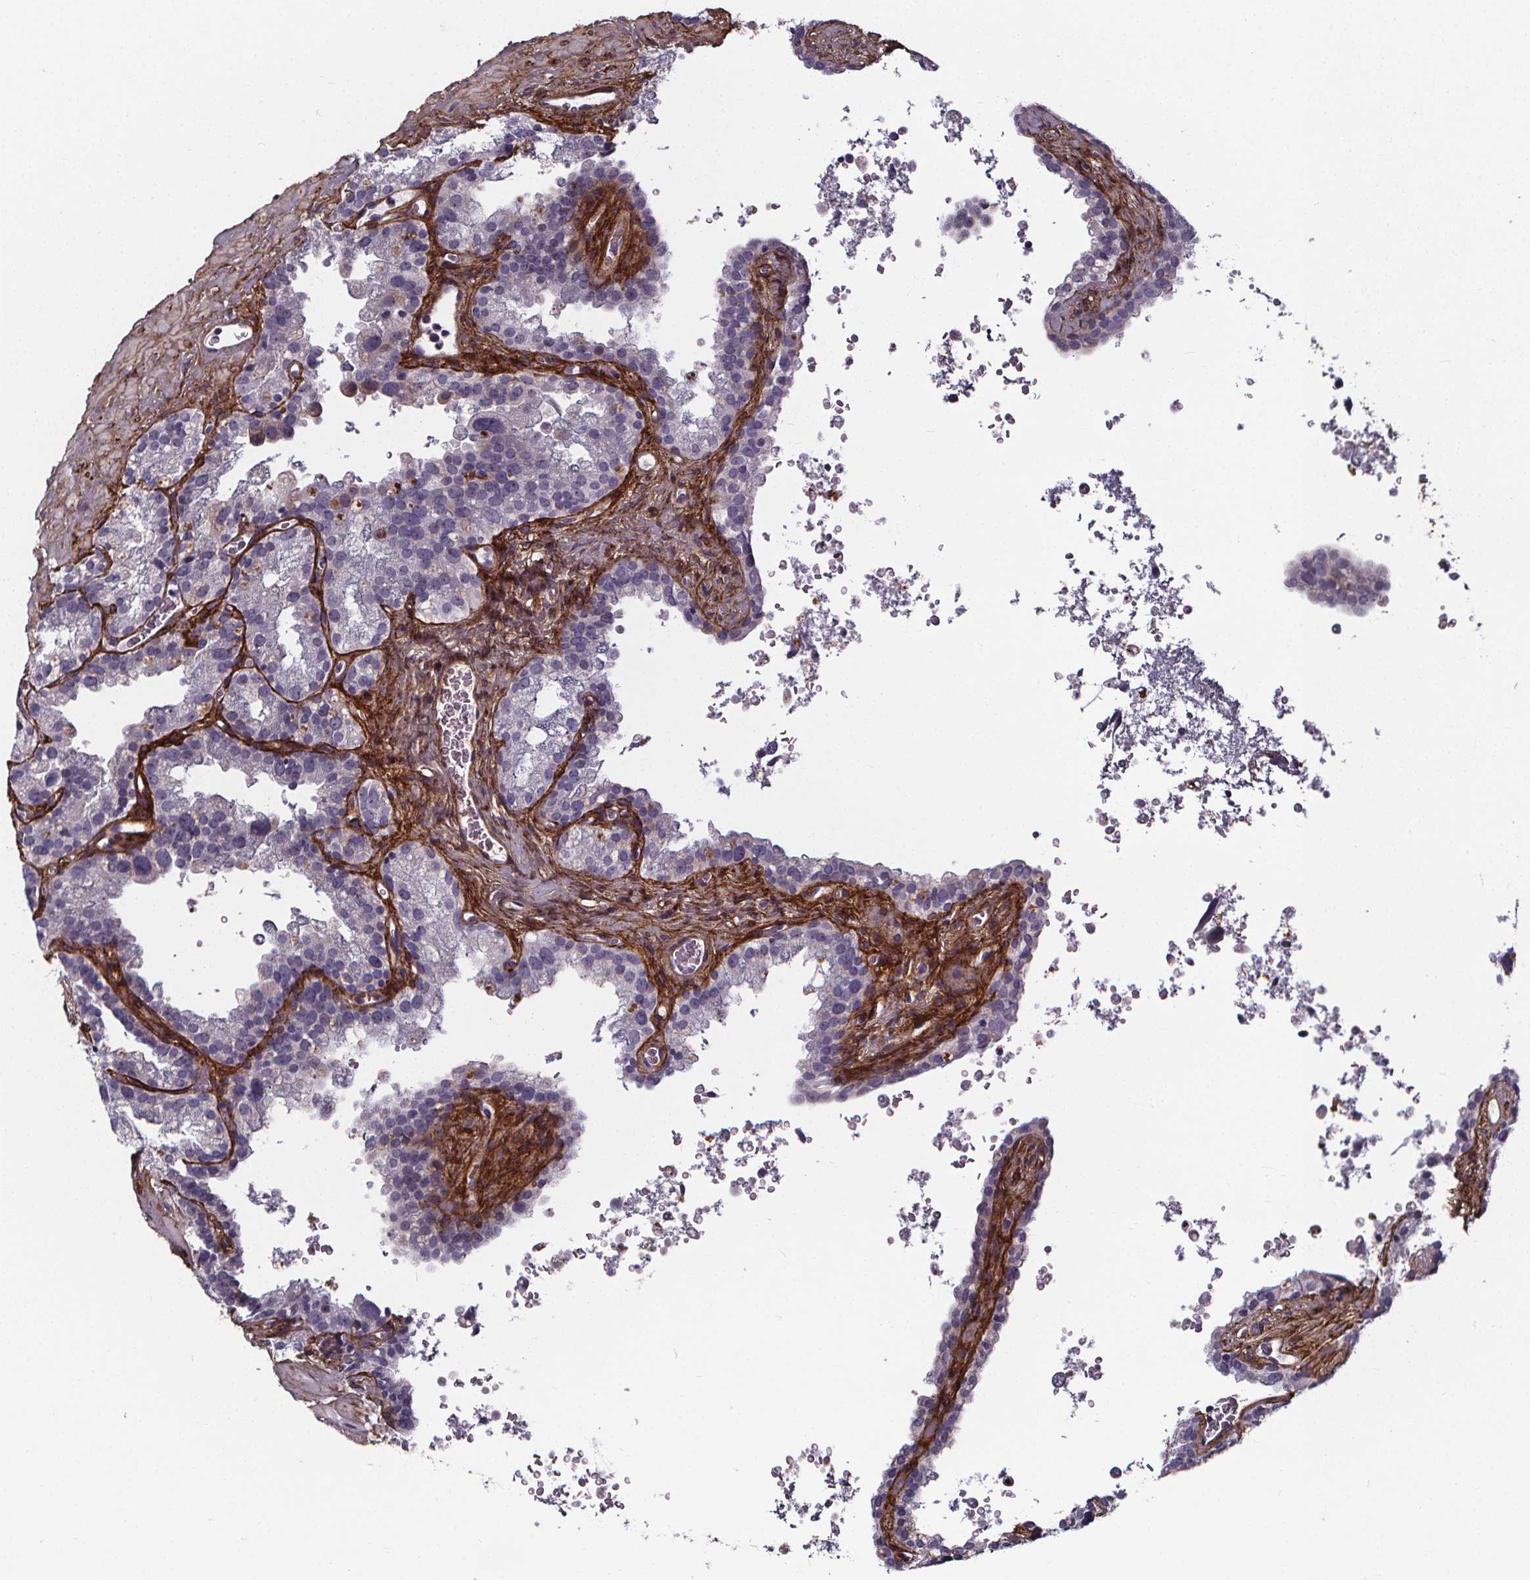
{"staining": {"intensity": "negative", "quantity": "none", "location": "none"}, "tissue": "seminal vesicle", "cell_type": "Glandular cells", "image_type": "normal", "snomed": [{"axis": "morphology", "description": "Normal tissue, NOS"}, {"axis": "topography", "description": "Prostate"}, {"axis": "topography", "description": "Seminal veicle"}], "caption": "Benign seminal vesicle was stained to show a protein in brown. There is no significant staining in glandular cells. The staining is performed using DAB brown chromogen with nuclei counter-stained in using hematoxylin.", "gene": "AEBP1", "patient": {"sex": "male", "age": 71}}